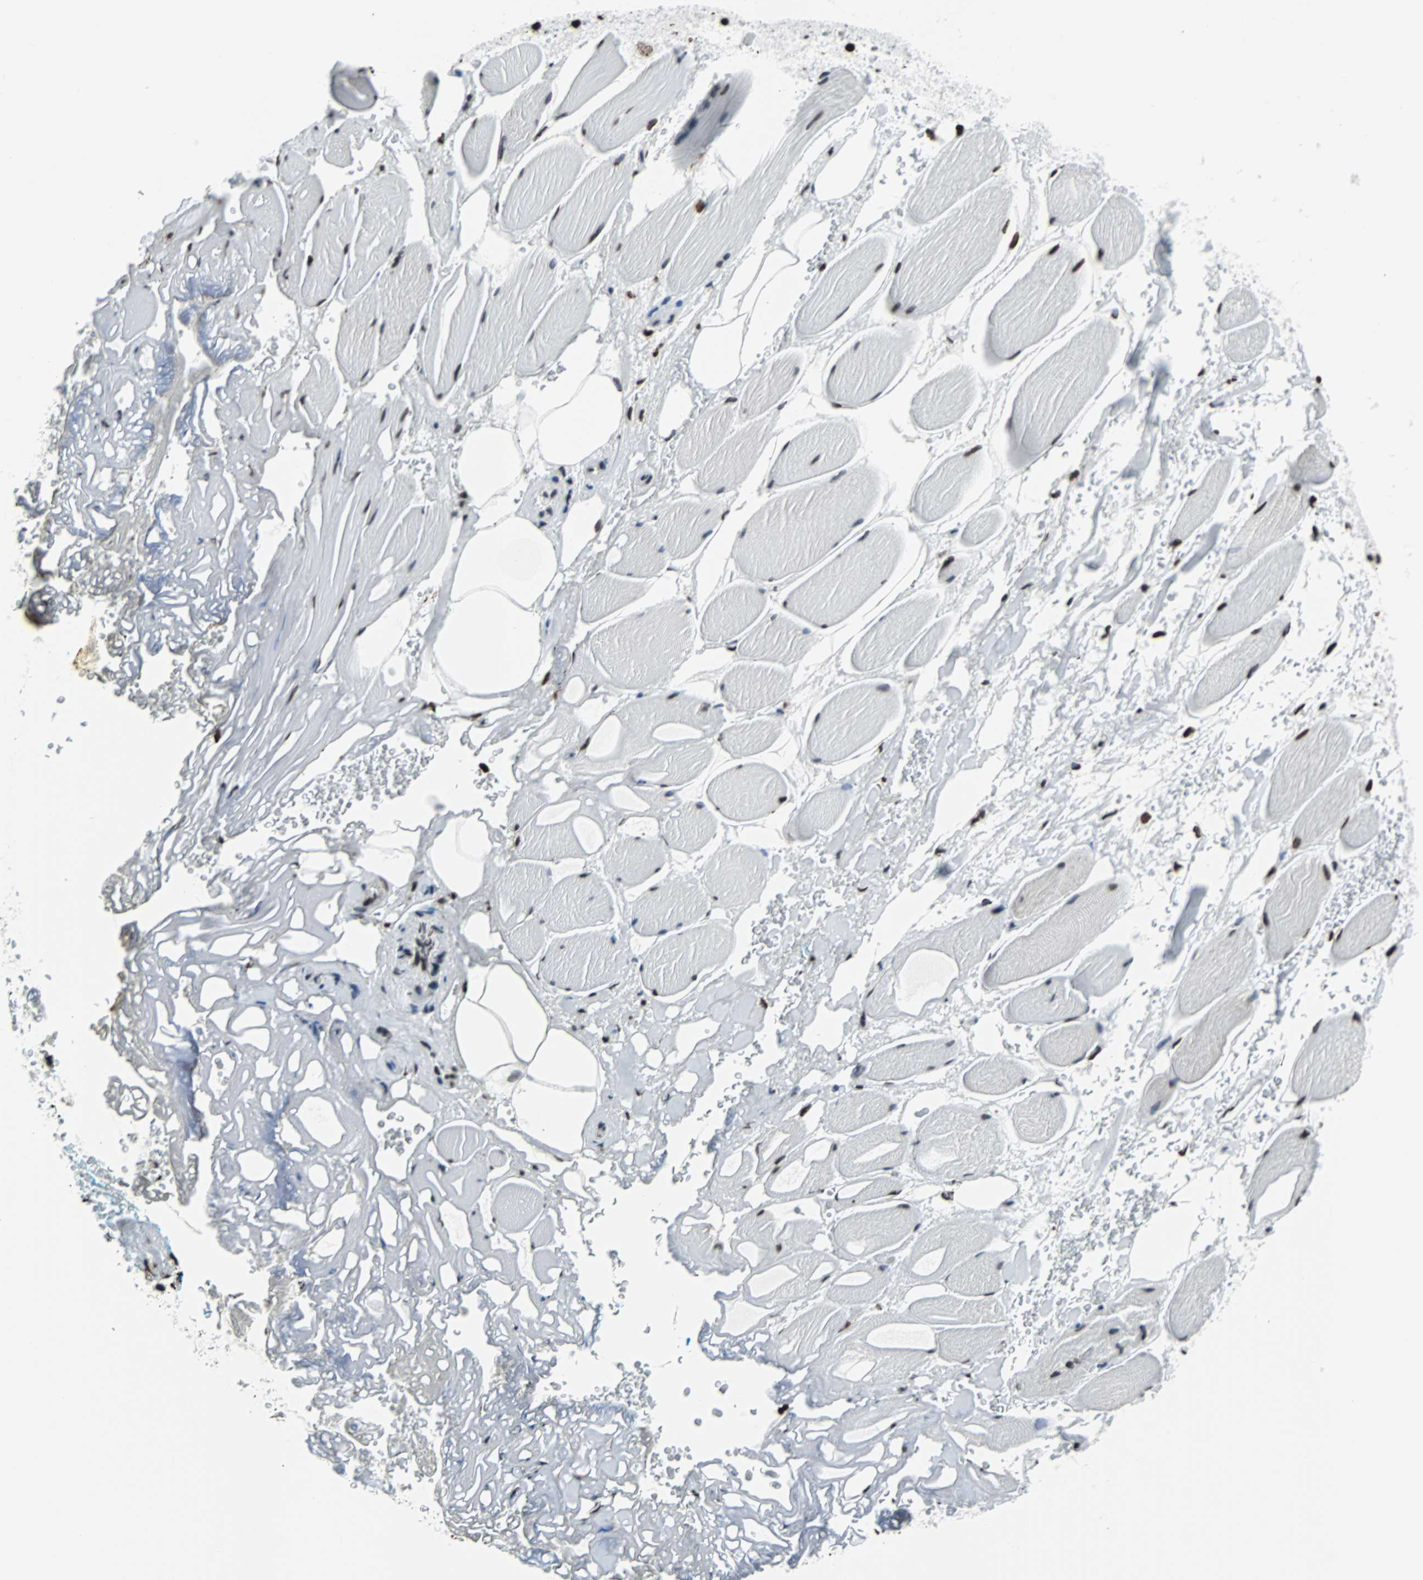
{"staining": {"intensity": "strong", "quantity": ">75%", "location": "nuclear"}, "tissue": "adipose tissue", "cell_type": "Adipocytes", "image_type": "normal", "snomed": [{"axis": "morphology", "description": "Normal tissue, NOS"}, {"axis": "topography", "description": "Soft tissue"}, {"axis": "topography", "description": "Peripheral nerve tissue"}], "caption": "IHC micrograph of normal human adipose tissue stained for a protein (brown), which reveals high levels of strong nuclear positivity in approximately >75% of adipocytes.", "gene": "H2BC18", "patient": {"sex": "female", "age": 71}}